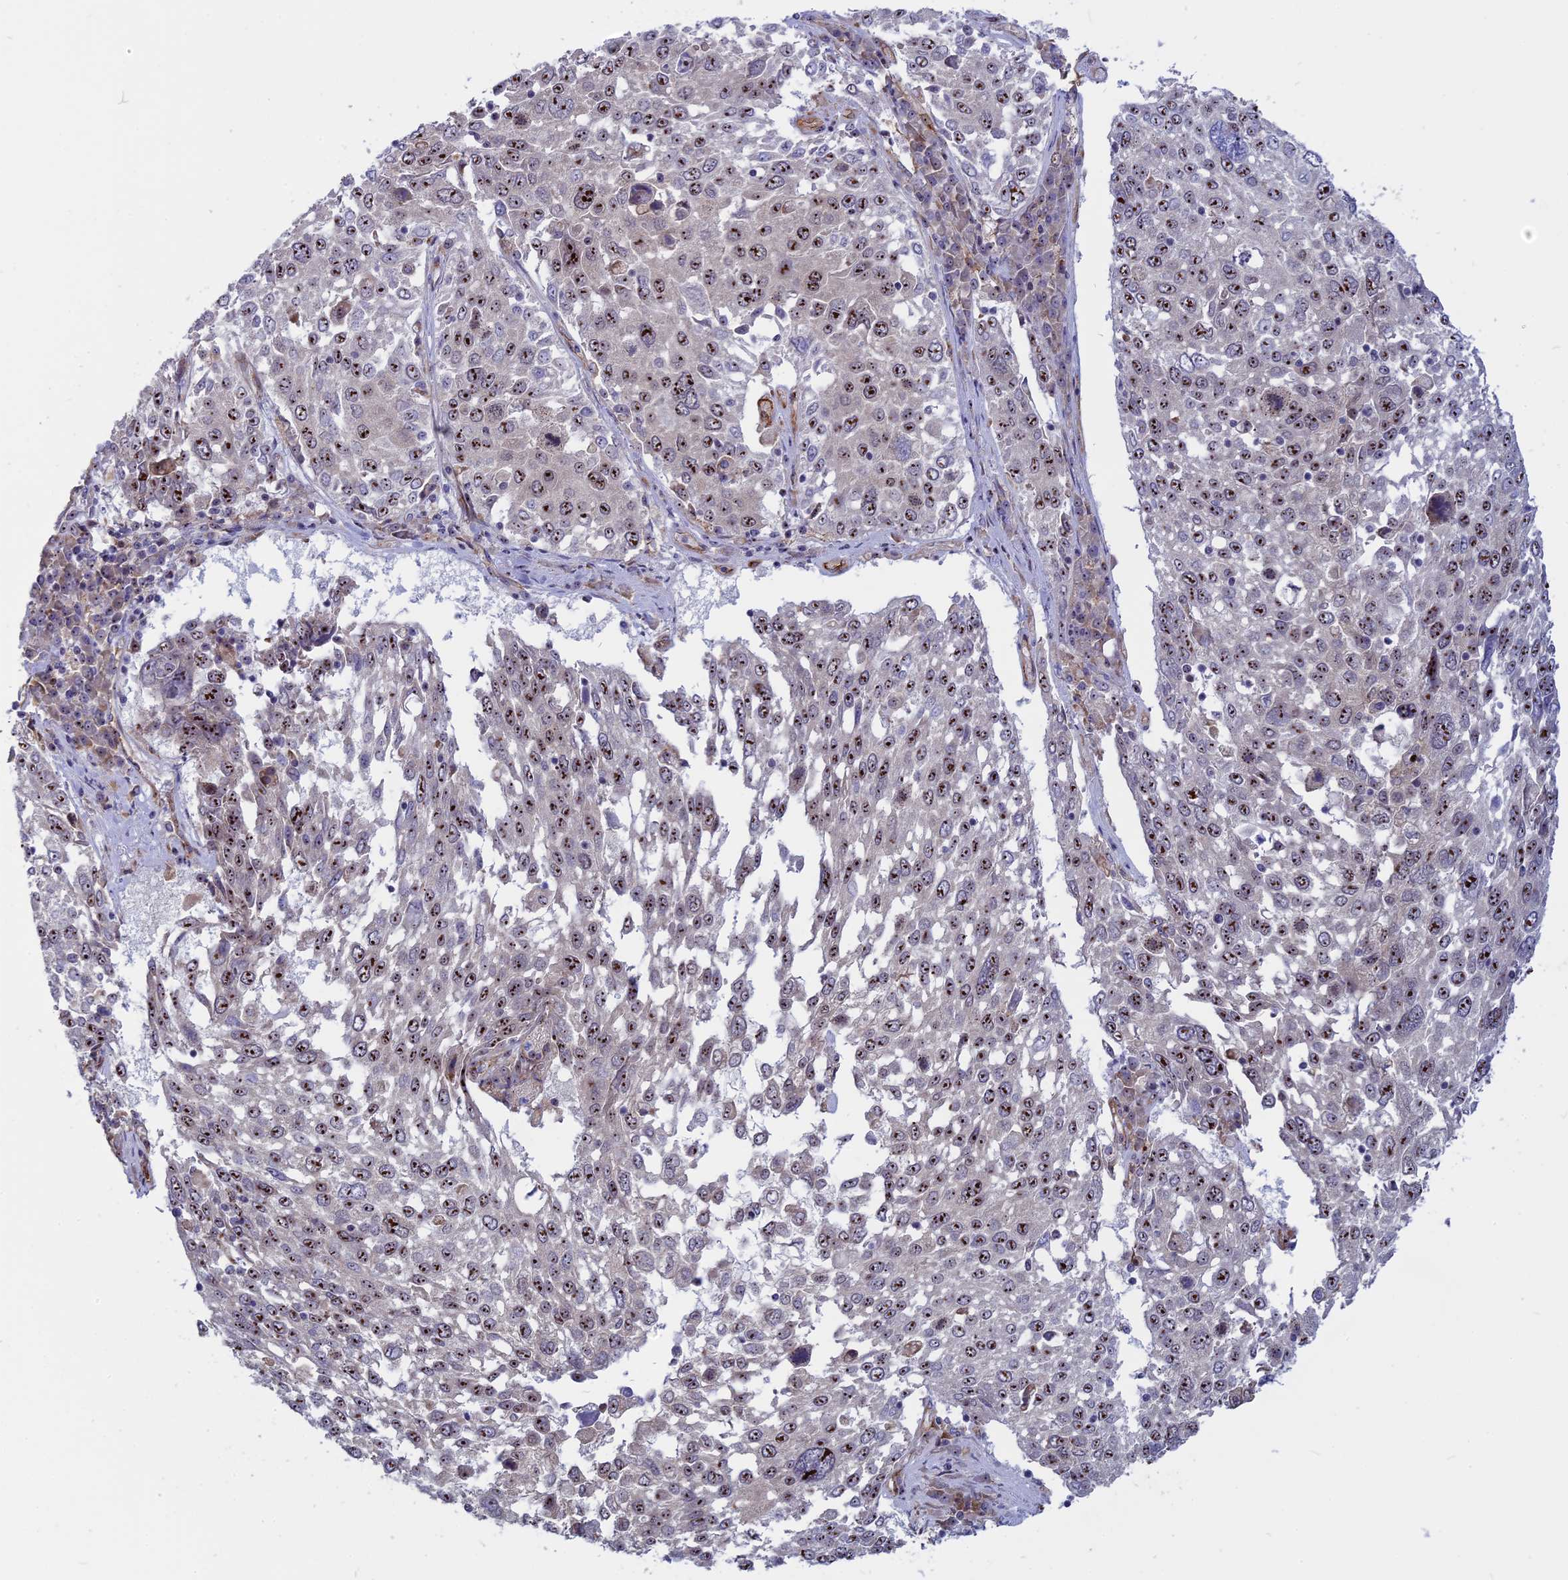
{"staining": {"intensity": "strong", "quantity": "25%-75%", "location": "nuclear"}, "tissue": "lung cancer", "cell_type": "Tumor cells", "image_type": "cancer", "snomed": [{"axis": "morphology", "description": "Squamous cell carcinoma, NOS"}, {"axis": "topography", "description": "Lung"}], "caption": "High-magnification brightfield microscopy of lung cancer (squamous cell carcinoma) stained with DAB (brown) and counterstained with hematoxylin (blue). tumor cells exhibit strong nuclear expression is seen in approximately25%-75% of cells. Using DAB (brown) and hematoxylin (blue) stains, captured at high magnification using brightfield microscopy.", "gene": "DBNDD1", "patient": {"sex": "male", "age": 65}}